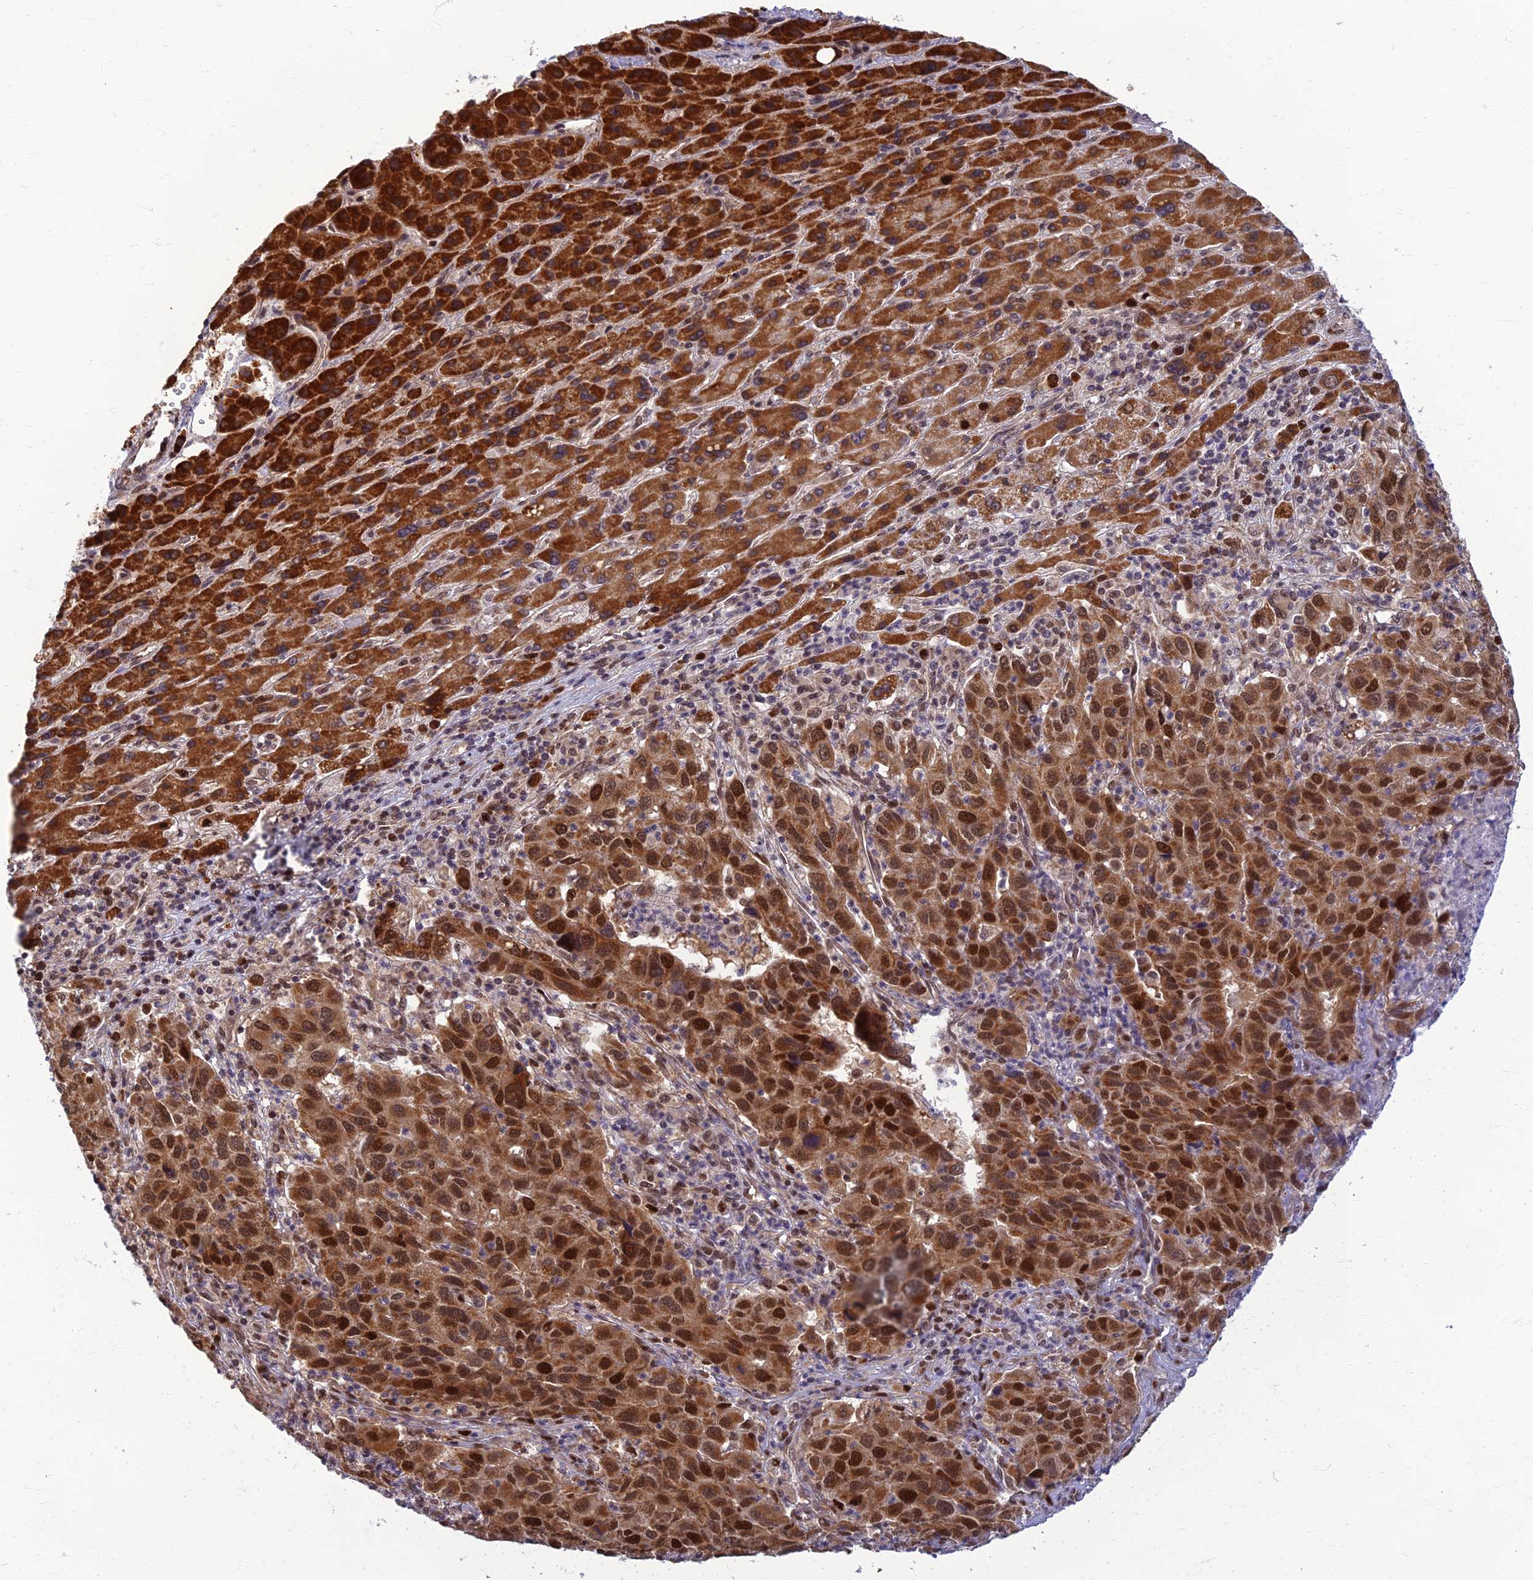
{"staining": {"intensity": "strong", "quantity": ">75%", "location": "cytoplasmic/membranous,nuclear"}, "tissue": "liver cancer", "cell_type": "Tumor cells", "image_type": "cancer", "snomed": [{"axis": "morphology", "description": "Carcinoma, Hepatocellular, NOS"}, {"axis": "topography", "description": "Liver"}], "caption": "Liver hepatocellular carcinoma stained with DAB (3,3'-diaminobenzidine) immunohistochemistry (IHC) displays high levels of strong cytoplasmic/membranous and nuclear expression in about >75% of tumor cells. (DAB IHC with brightfield microscopy, high magnification).", "gene": "EARS2", "patient": {"sex": "male", "age": 63}}